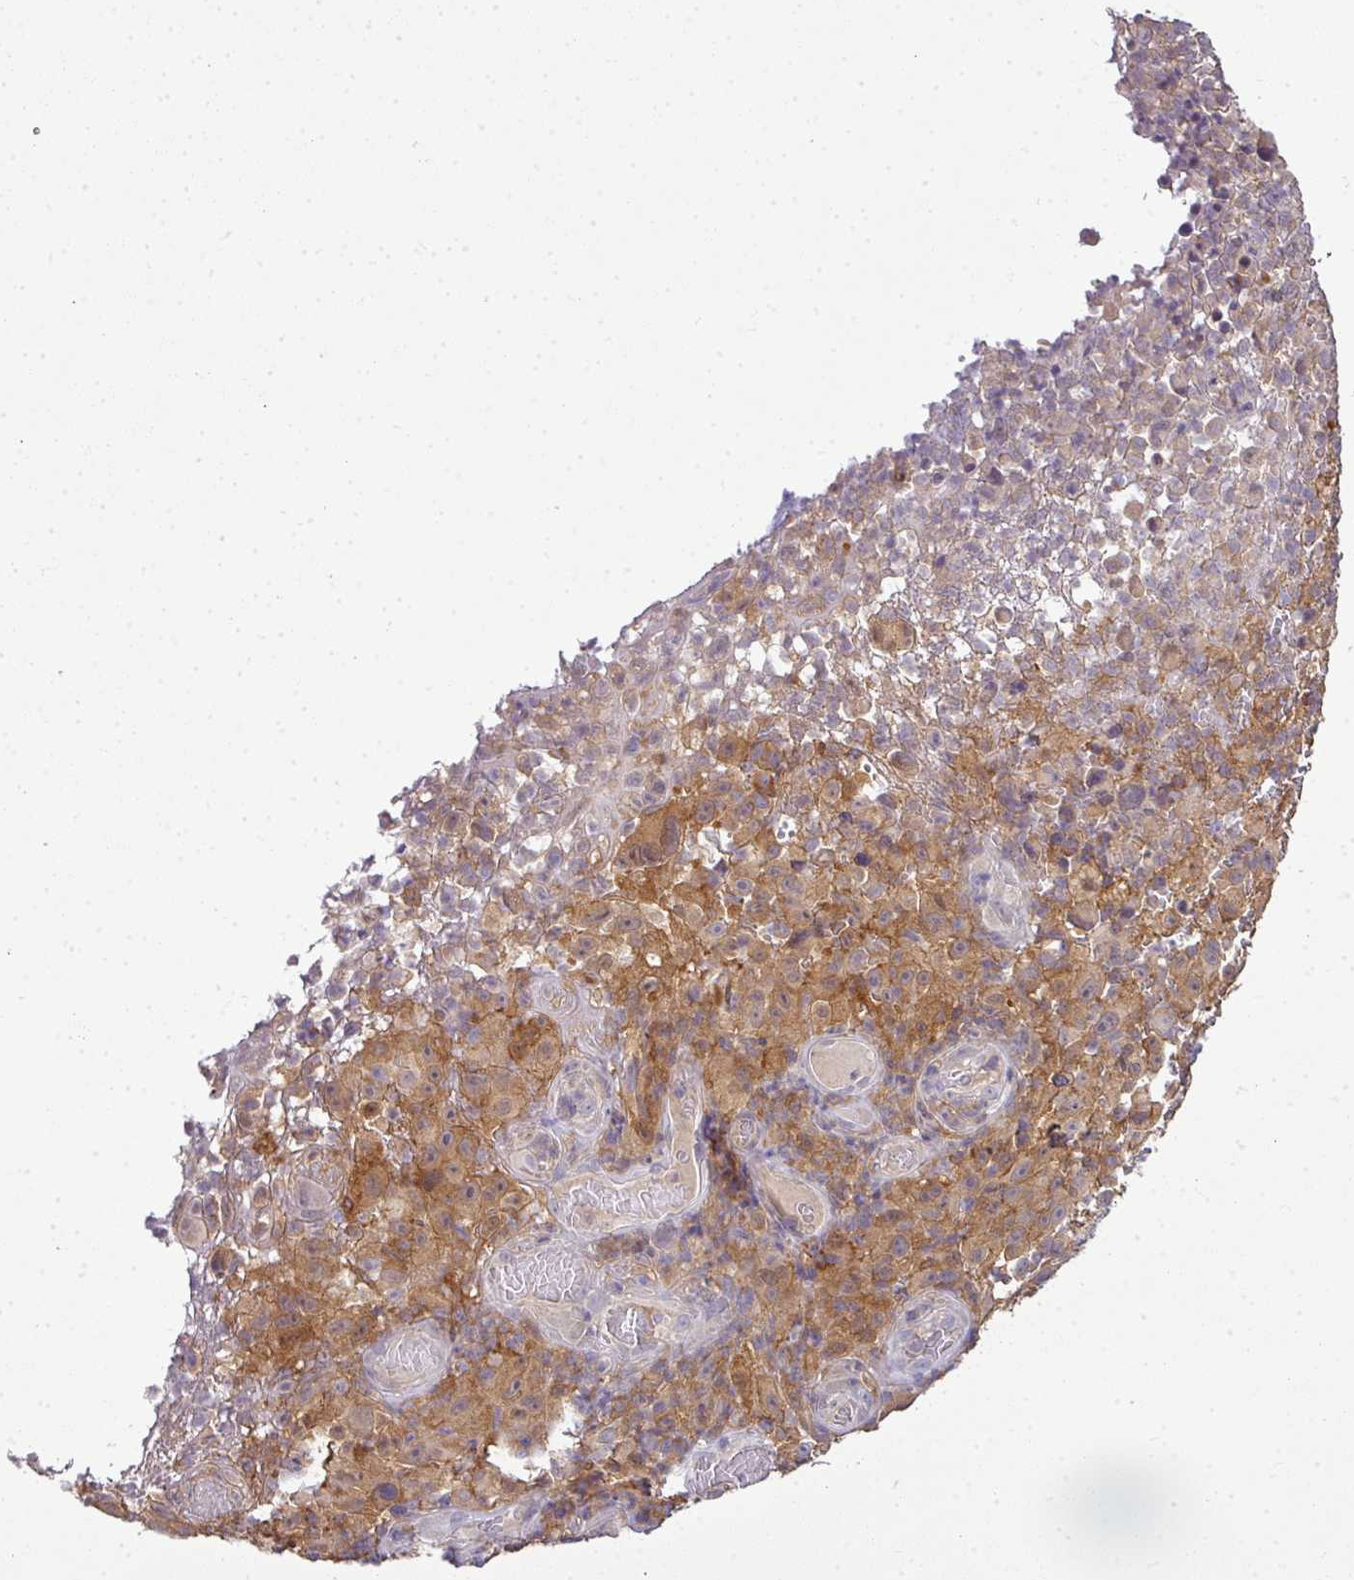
{"staining": {"intensity": "moderate", "quantity": "<25%", "location": "cytoplasmic/membranous"}, "tissue": "melanoma", "cell_type": "Tumor cells", "image_type": "cancer", "snomed": [{"axis": "morphology", "description": "Malignant melanoma, NOS"}, {"axis": "topography", "description": "Skin"}], "caption": "Protein expression analysis of melanoma exhibits moderate cytoplasmic/membranous positivity in about <25% of tumor cells. (Brightfield microscopy of DAB IHC at high magnification).", "gene": "STAT5A", "patient": {"sex": "female", "age": 82}}